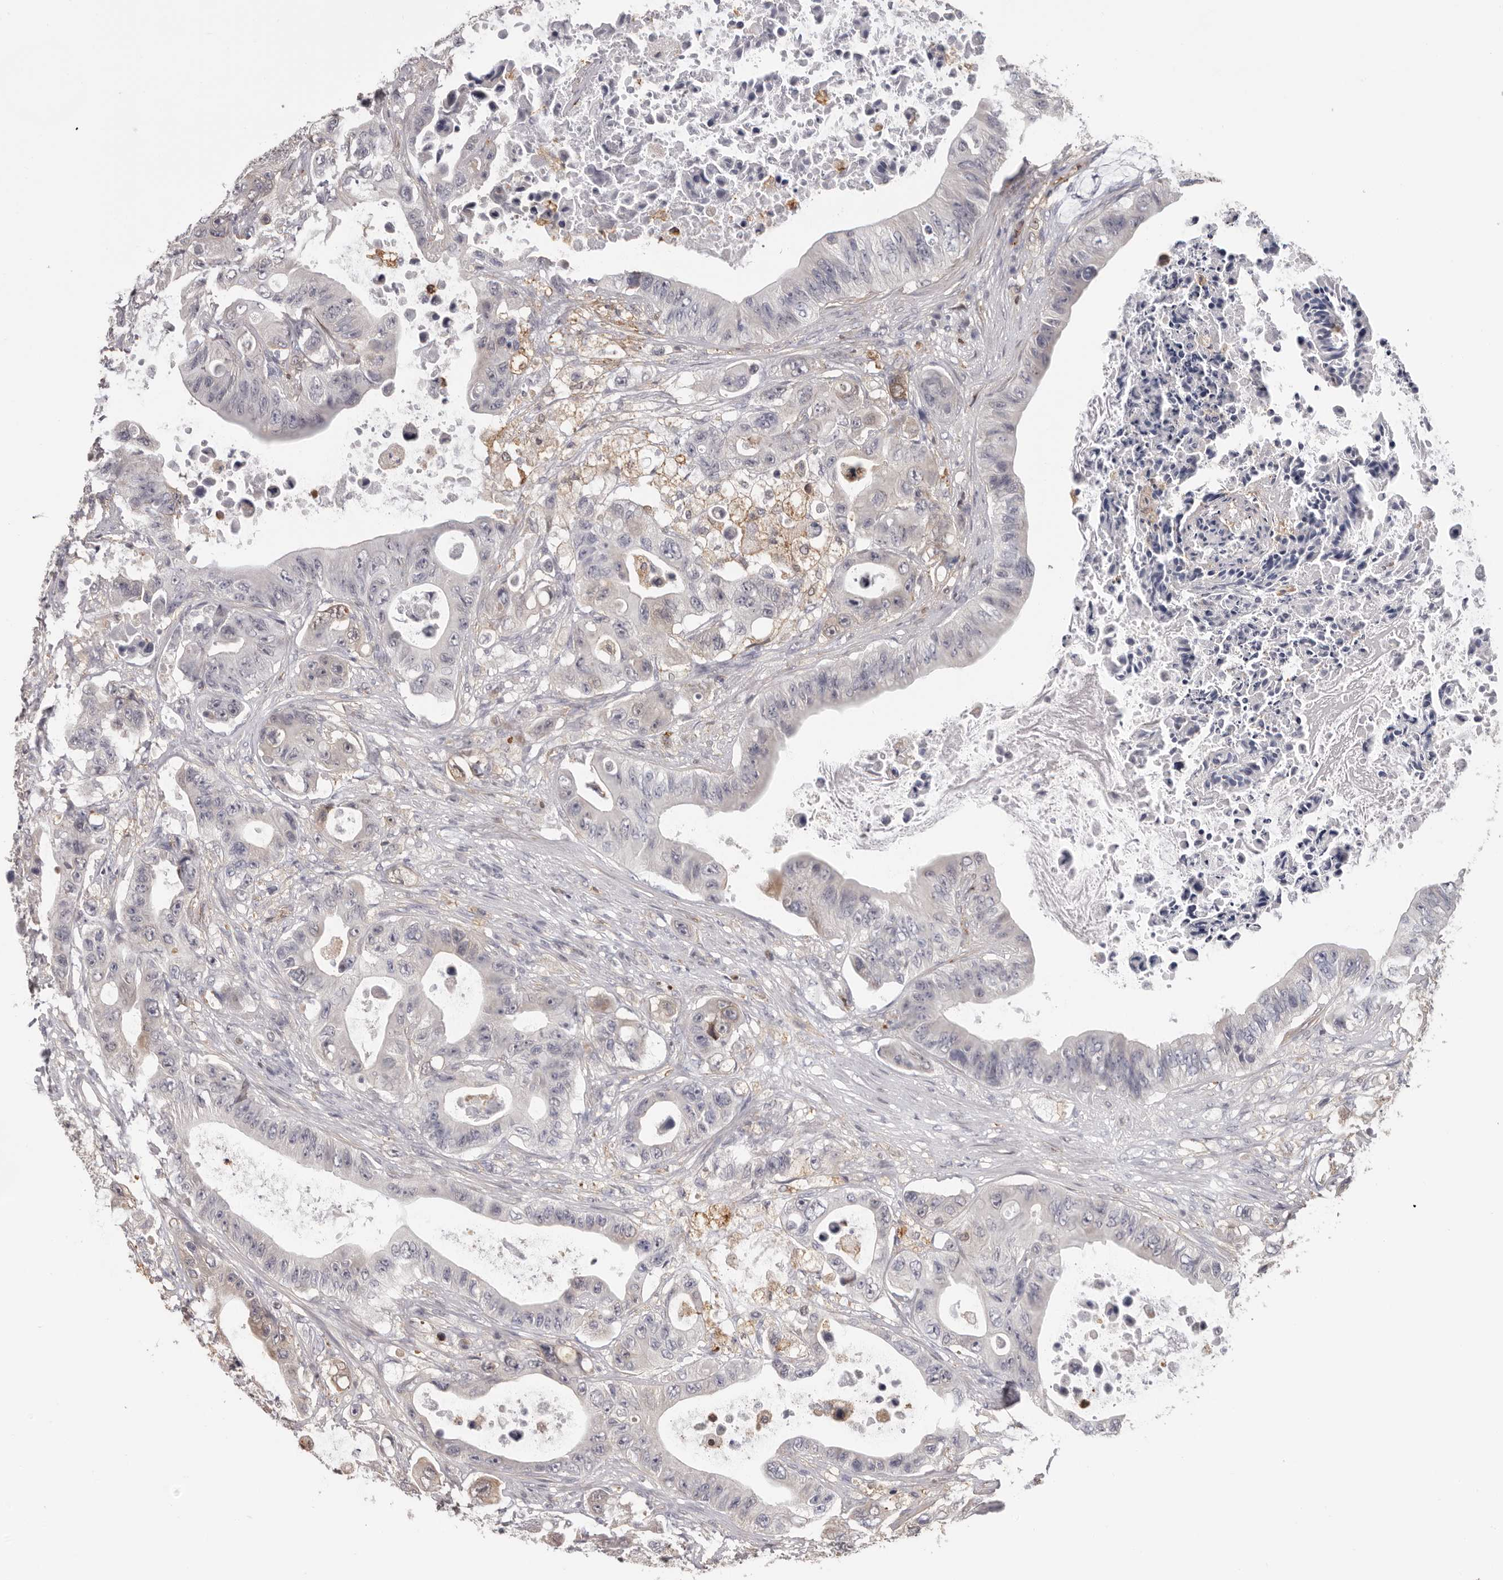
{"staining": {"intensity": "negative", "quantity": "none", "location": "none"}, "tissue": "colorectal cancer", "cell_type": "Tumor cells", "image_type": "cancer", "snomed": [{"axis": "morphology", "description": "Adenocarcinoma, NOS"}, {"axis": "topography", "description": "Colon"}], "caption": "This is an immunohistochemistry (IHC) image of colorectal cancer. There is no staining in tumor cells.", "gene": "PRR12", "patient": {"sex": "female", "age": 46}}